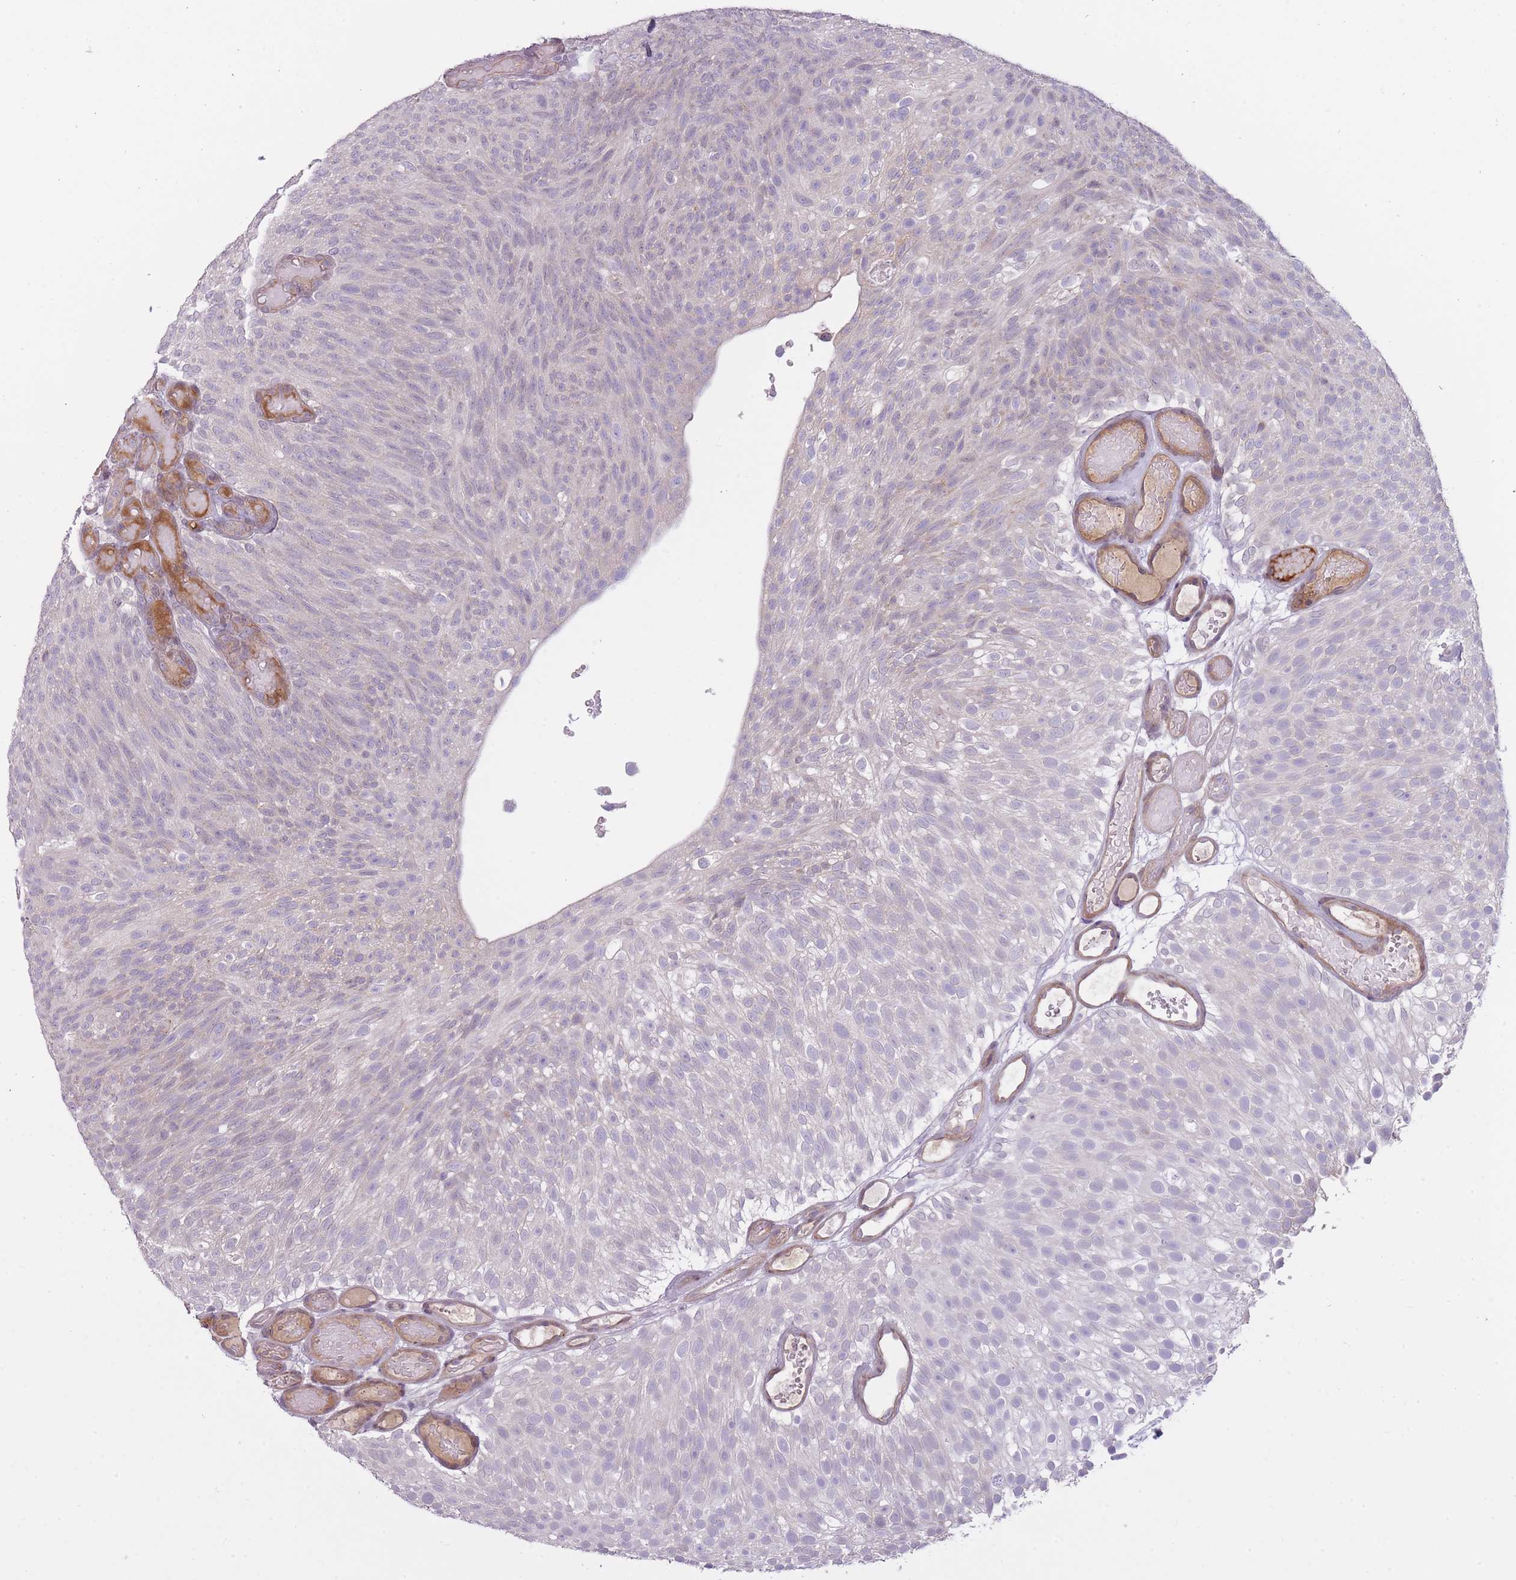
{"staining": {"intensity": "negative", "quantity": "none", "location": "none"}, "tissue": "urothelial cancer", "cell_type": "Tumor cells", "image_type": "cancer", "snomed": [{"axis": "morphology", "description": "Urothelial carcinoma, Low grade"}, {"axis": "topography", "description": "Urinary bladder"}], "caption": "Tumor cells are negative for brown protein staining in urothelial cancer. (DAB (3,3'-diaminobenzidine) IHC visualized using brightfield microscopy, high magnification).", "gene": "PGRMC2", "patient": {"sex": "male", "age": 78}}